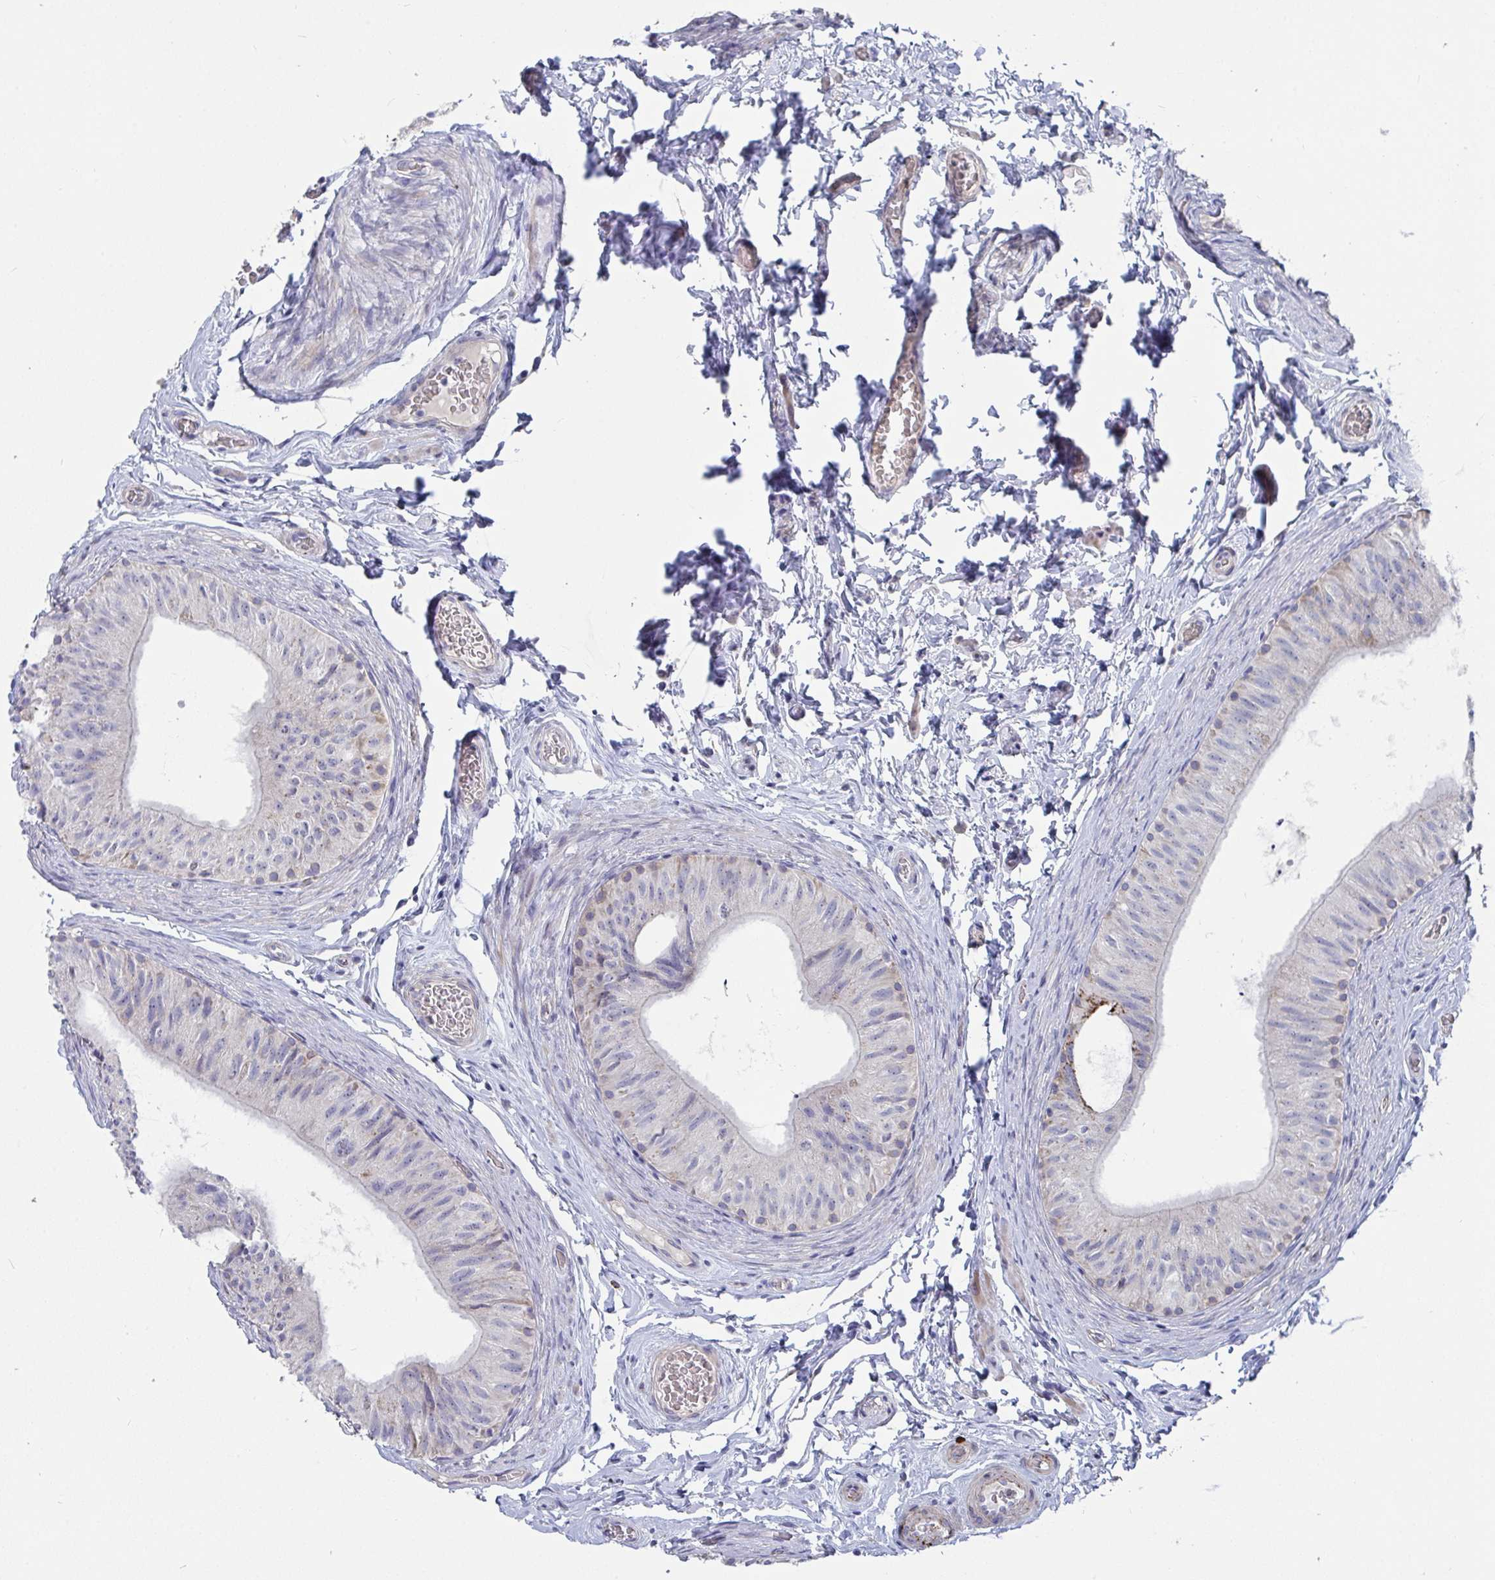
{"staining": {"intensity": "moderate", "quantity": "<25%", "location": "cytoplasmic/membranous"}, "tissue": "epididymis", "cell_type": "Glandular cells", "image_type": "normal", "snomed": [{"axis": "morphology", "description": "Normal tissue, NOS"}, {"axis": "topography", "description": "Epididymis, spermatic cord, NOS"}, {"axis": "topography", "description": "Epididymis"}], "caption": "Immunohistochemistry (IHC) photomicrograph of benign epididymis stained for a protein (brown), which displays low levels of moderate cytoplasmic/membranous expression in about <25% of glandular cells.", "gene": "FAM156A", "patient": {"sex": "male", "age": 31}}